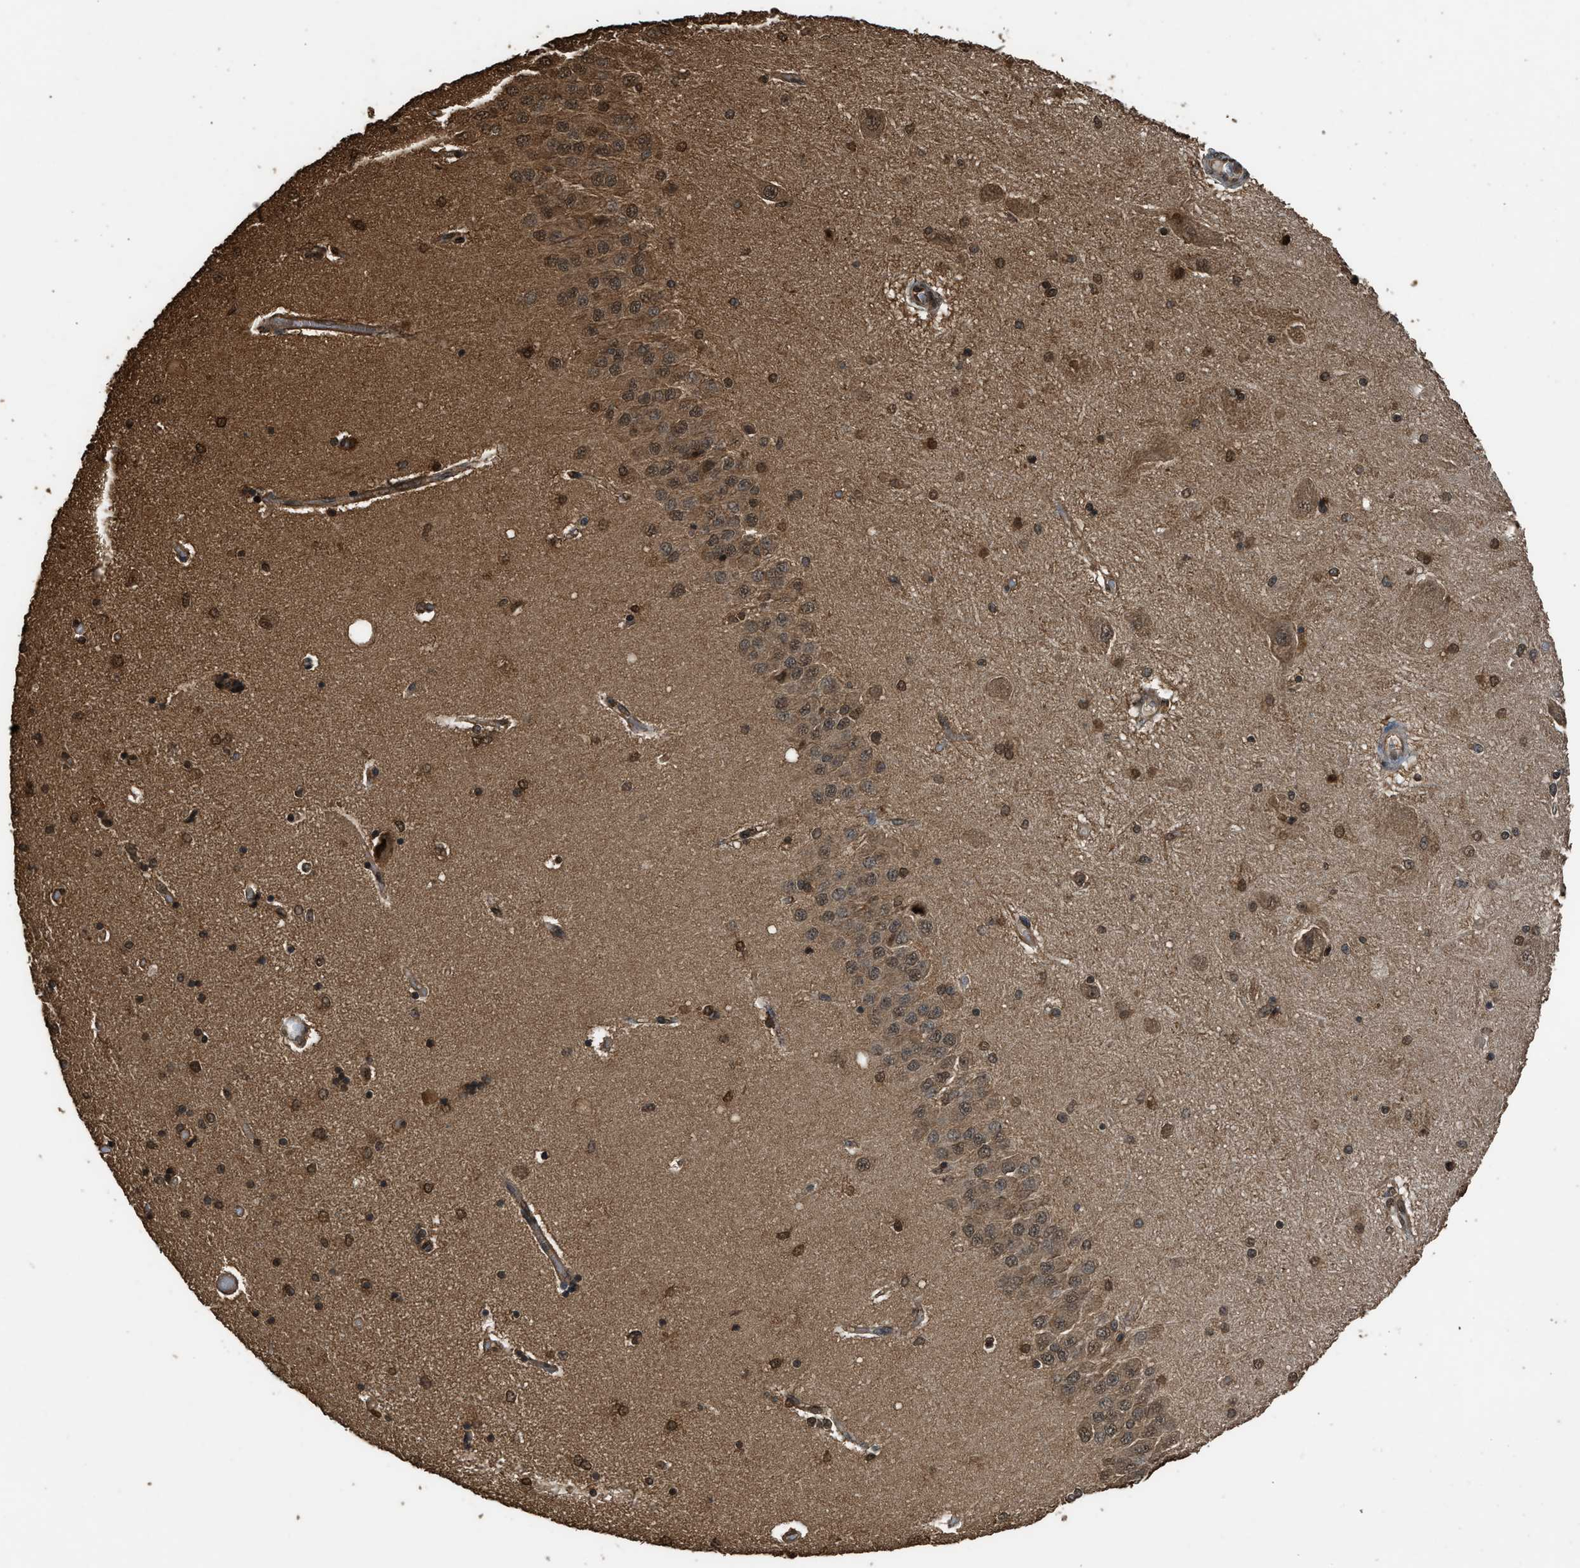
{"staining": {"intensity": "strong", "quantity": ">75%", "location": "nuclear"}, "tissue": "hippocampus", "cell_type": "Glial cells", "image_type": "normal", "snomed": [{"axis": "morphology", "description": "Normal tissue, NOS"}, {"axis": "topography", "description": "Hippocampus"}], "caption": "Approximately >75% of glial cells in benign human hippocampus reveal strong nuclear protein positivity as visualized by brown immunohistochemical staining.", "gene": "MYBL2", "patient": {"sex": "female", "age": 54}}